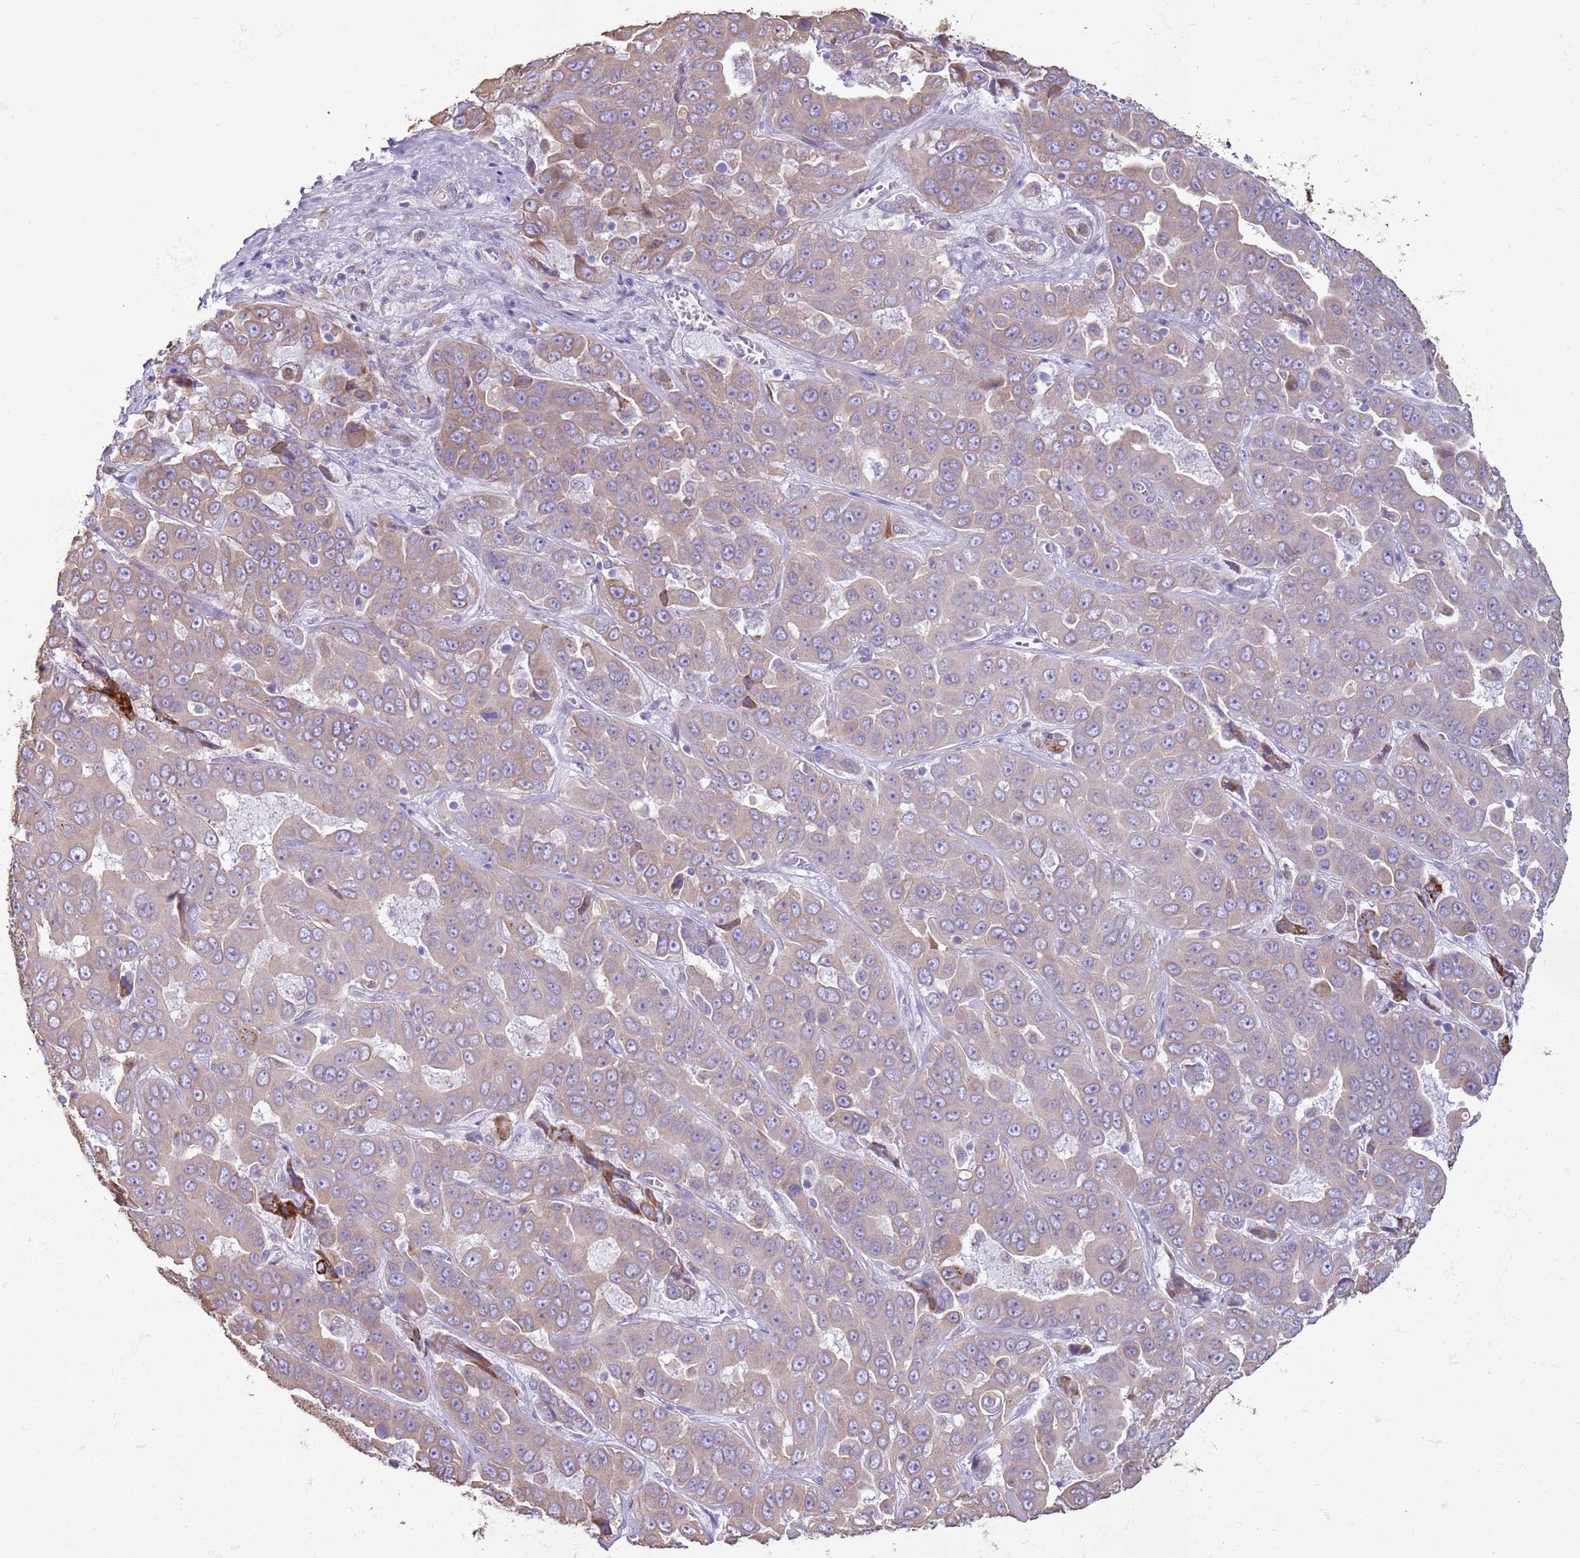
{"staining": {"intensity": "weak", "quantity": "25%-75%", "location": "cytoplasmic/membranous"}, "tissue": "liver cancer", "cell_type": "Tumor cells", "image_type": "cancer", "snomed": [{"axis": "morphology", "description": "Cholangiocarcinoma"}, {"axis": "topography", "description": "Liver"}], "caption": "An immunohistochemistry image of neoplastic tissue is shown. Protein staining in brown shows weak cytoplasmic/membranous positivity in cholangiocarcinoma (liver) within tumor cells.", "gene": "OAF", "patient": {"sex": "female", "age": 52}}